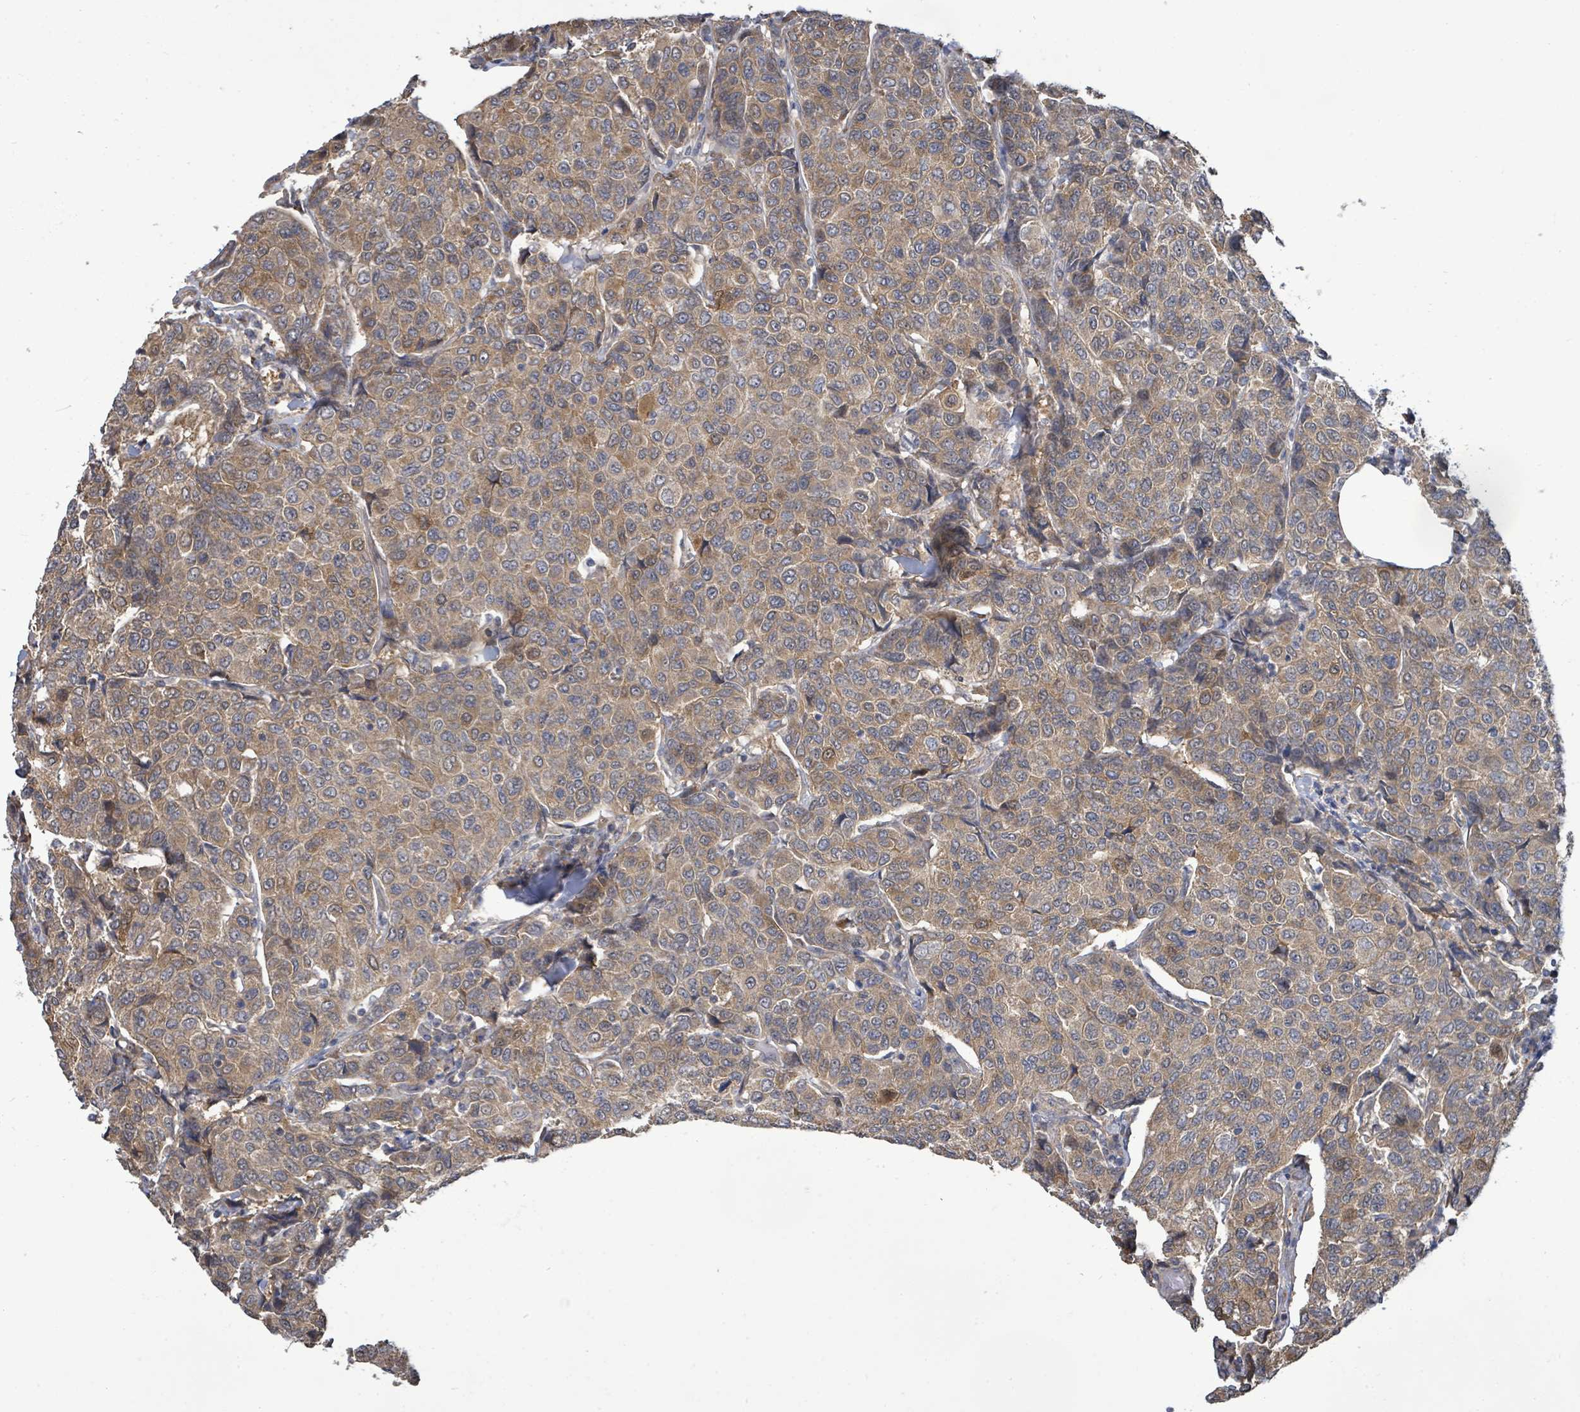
{"staining": {"intensity": "moderate", "quantity": "25%-75%", "location": "cytoplasmic/membranous"}, "tissue": "breast cancer", "cell_type": "Tumor cells", "image_type": "cancer", "snomed": [{"axis": "morphology", "description": "Duct carcinoma"}, {"axis": "topography", "description": "Breast"}], "caption": "A medium amount of moderate cytoplasmic/membranous staining is appreciated in about 25%-75% of tumor cells in breast cancer (infiltrating ductal carcinoma) tissue.", "gene": "KBTBD11", "patient": {"sex": "female", "age": 55}}